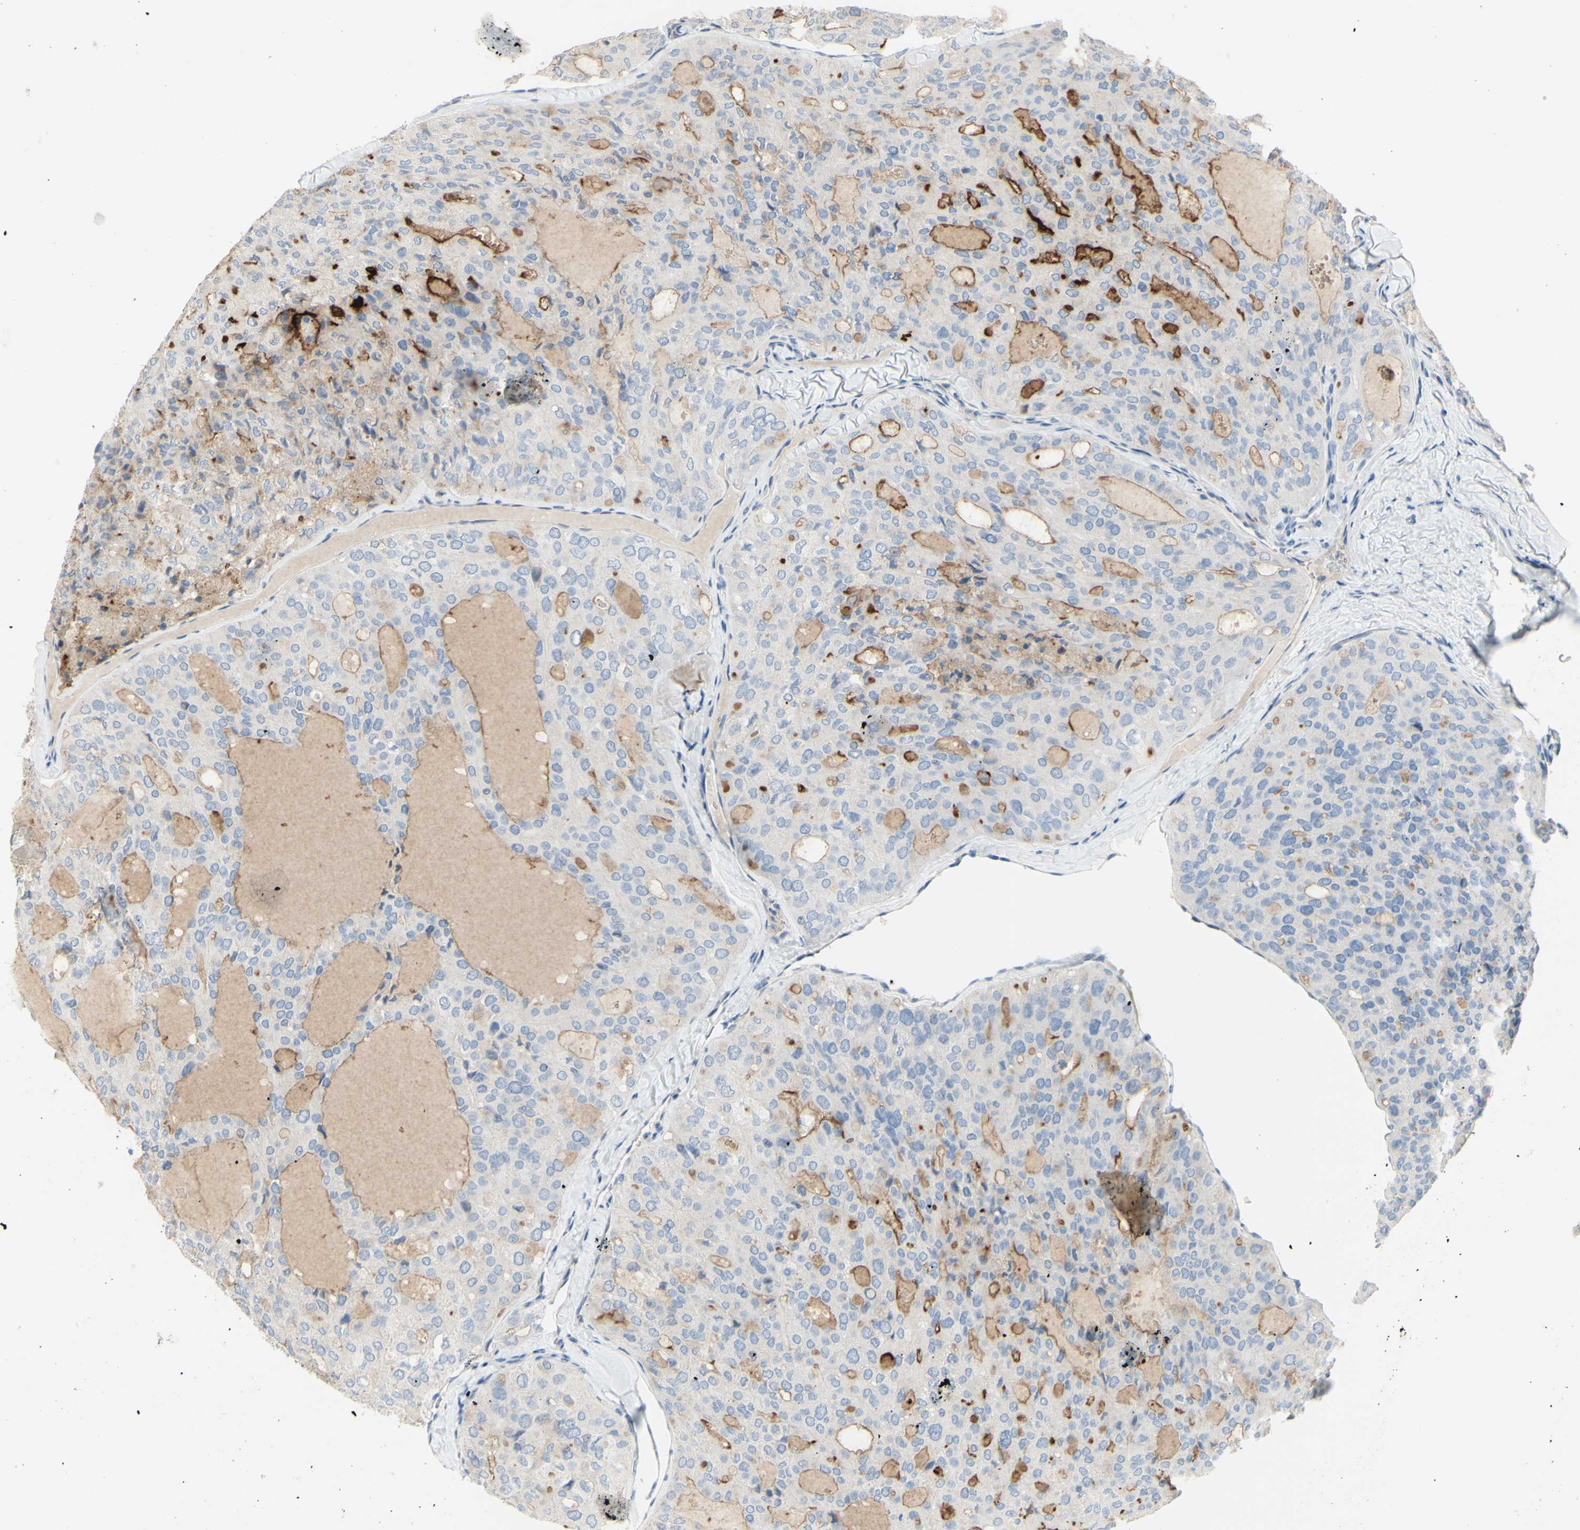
{"staining": {"intensity": "weak", "quantity": ">75%", "location": "cytoplasmic/membranous"}, "tissue": "thyroid cancer", "cell_type": "Tumor cells", "image_type": "cancer", "snomed": [{"axis": "morphology", "description": "Follicular adenoma carcinoma, NOS"}, {"axis": "topography", "description": "Thyroid gland"}], "caption": "Approximately >75% of tumor cells in human thyroid cancer display weak cytoplasmic/membranous protein staining as visualized by brown immunohistochemical staining.", "gene": "MUC1", "patient": {"sex": "male", "age": 75}}